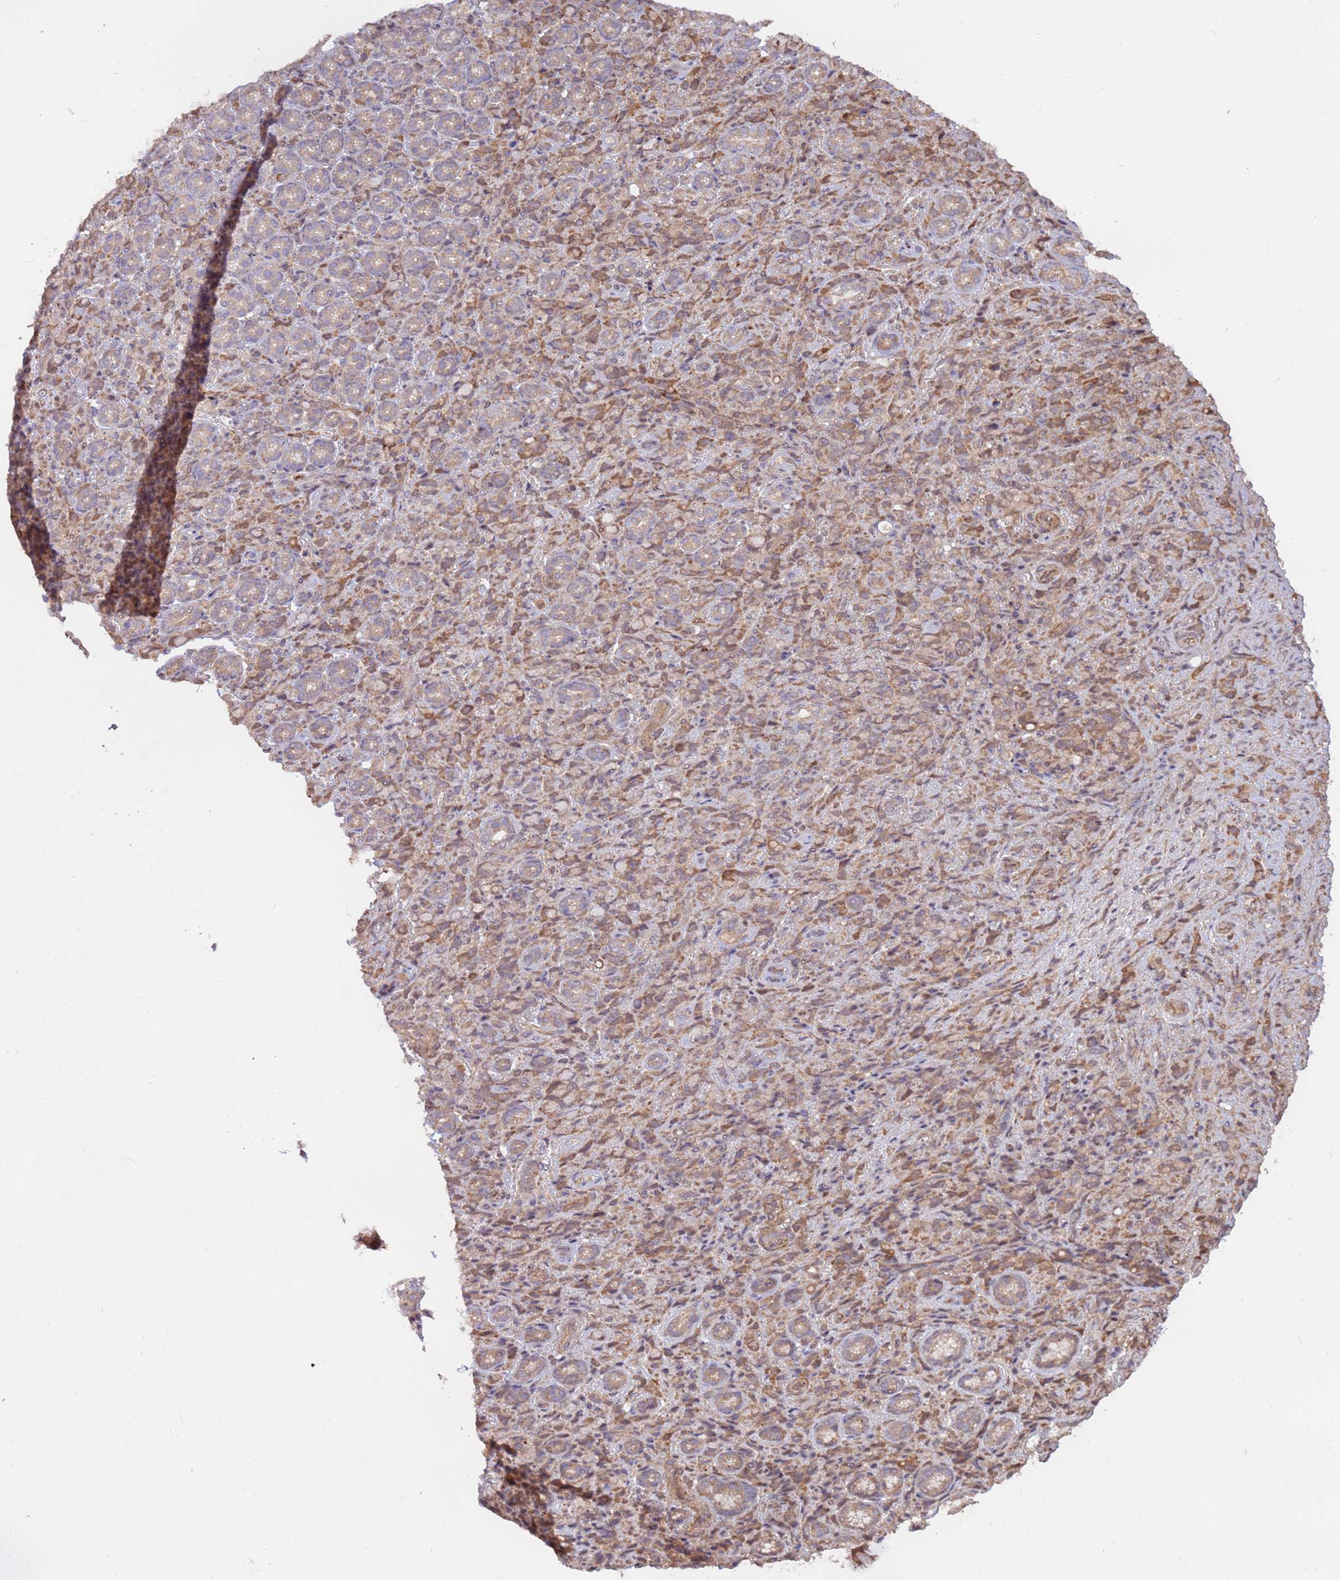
{"staining": {"intensity": "weak", "quantity": ">75%", "location": "cytoplasmic/membranous"}, "tissue": "stomach cancer", "cell_type": "Tumor cells", "image_type": "cancer", "snomed": [{"axis": "morphology", "description": "Adenocarcinoma, NOS"}, {"axis": "topography", "description": "Stomach"}], "caption": "Protein analysis of stomach adenocarcinoma tissue exhibits weak cytoplasmic/membranous expression in approximately >75% of tumor cells. The protein of interest is stained brown, and the nuclei are stained in blue (DAB (3,3'-diaminobenzidine) IHC with brightfield microscopy, high magnification).", "gene": "CCDC112", "patient": {"sex": "female", "age": 79}}